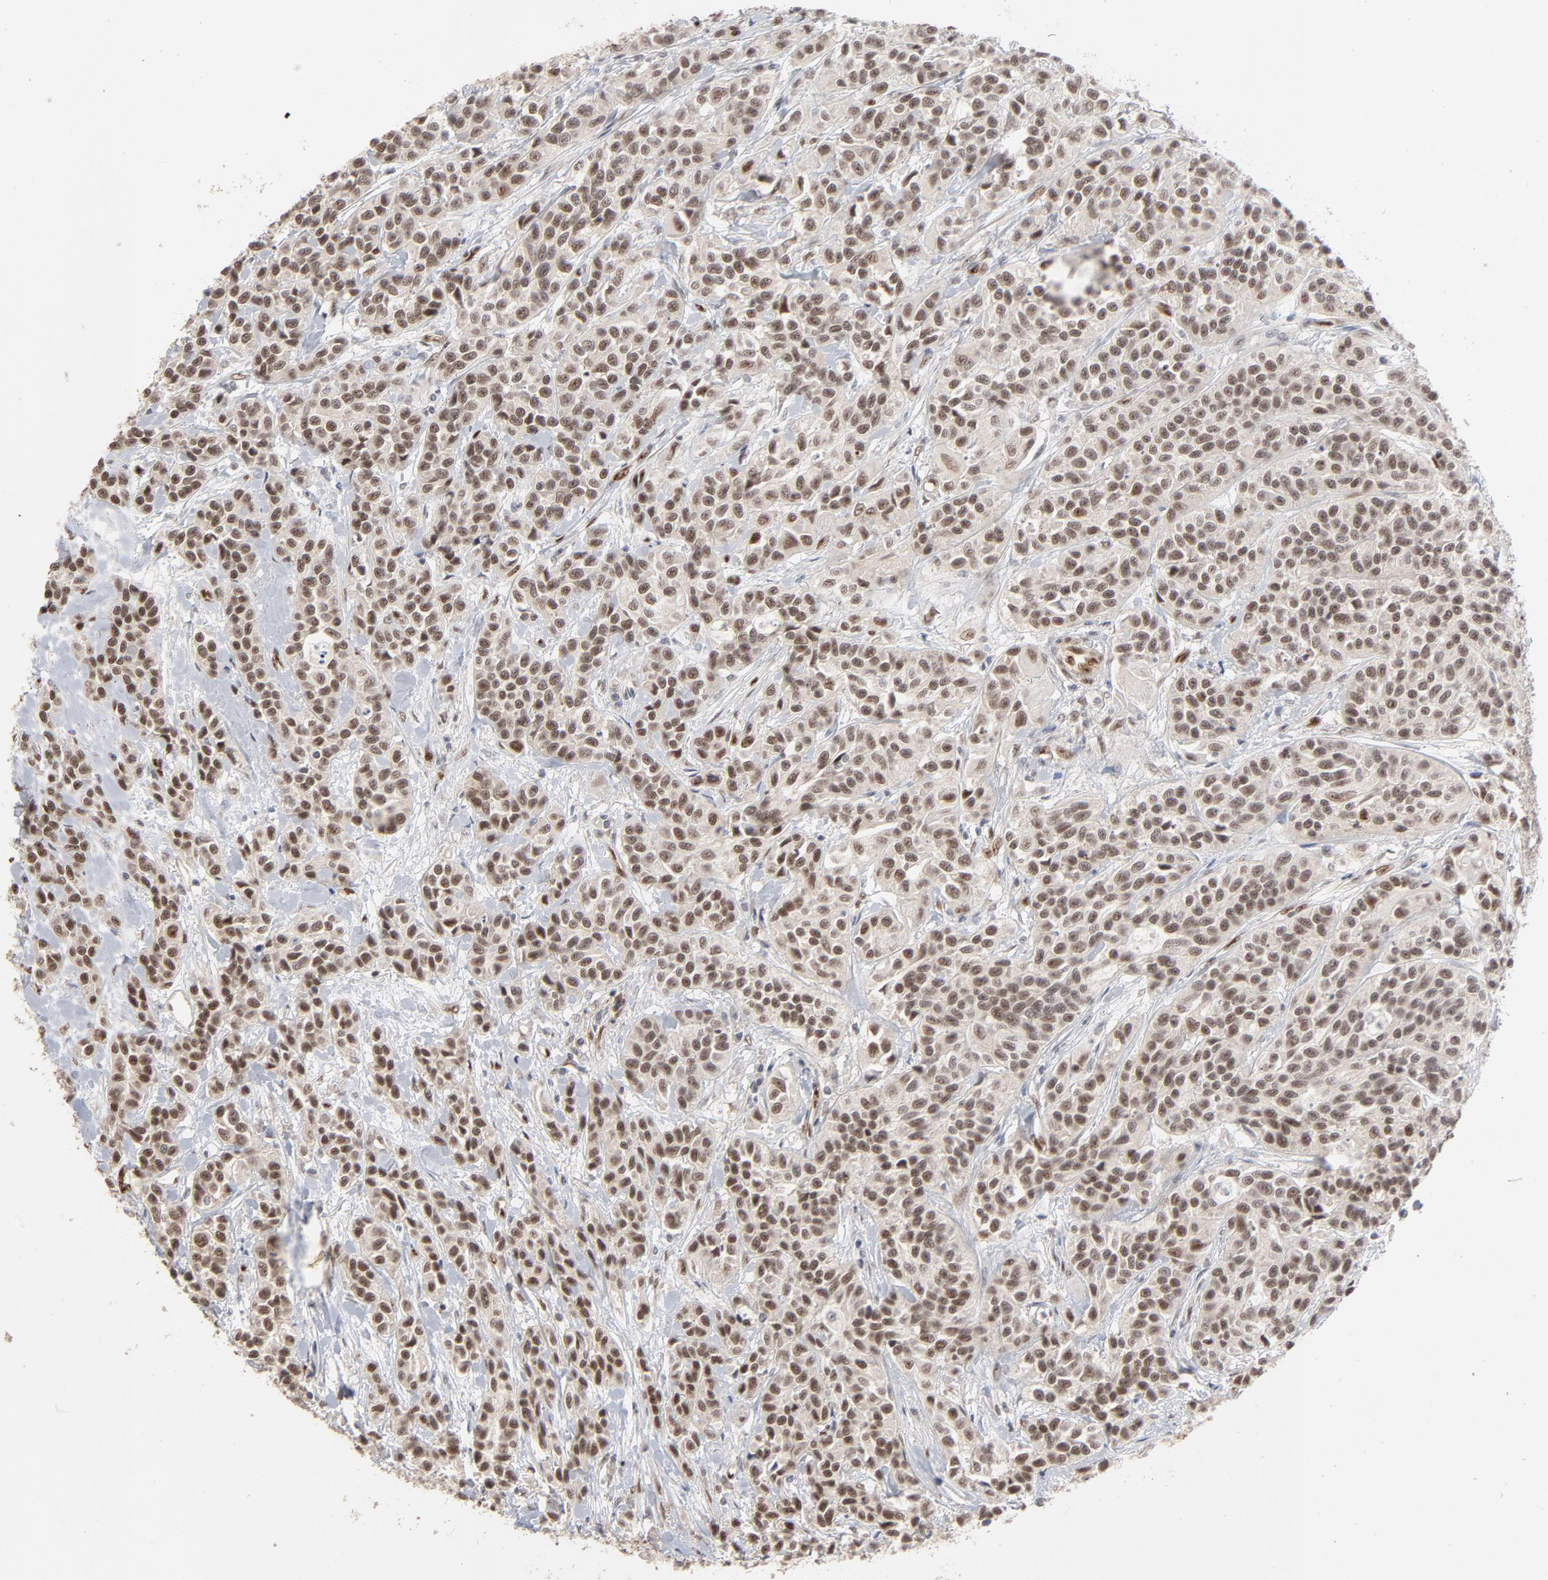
{"staining": {"intensity": "moderate", "quantity": ">75%", "location": "nuclear"}, "tissue": "urothelial cancer", "cell_type": "Tumor cells", "image_type": "cancer", "snomed": [{"axis": "morphology", "description": "Urothelial carcinoma, High grade"}, {"axis": "topography", "description": "Urinary bladder"}], "caption": "This histopathology image demonstrates immunohistochemistry (IHC) staining of urothelial cancer, with medium moderate nuclear positivity in approximately >75% of tumor cells.", "gene": "NFIB", "patient": {"sex": "female", "age": 81}}